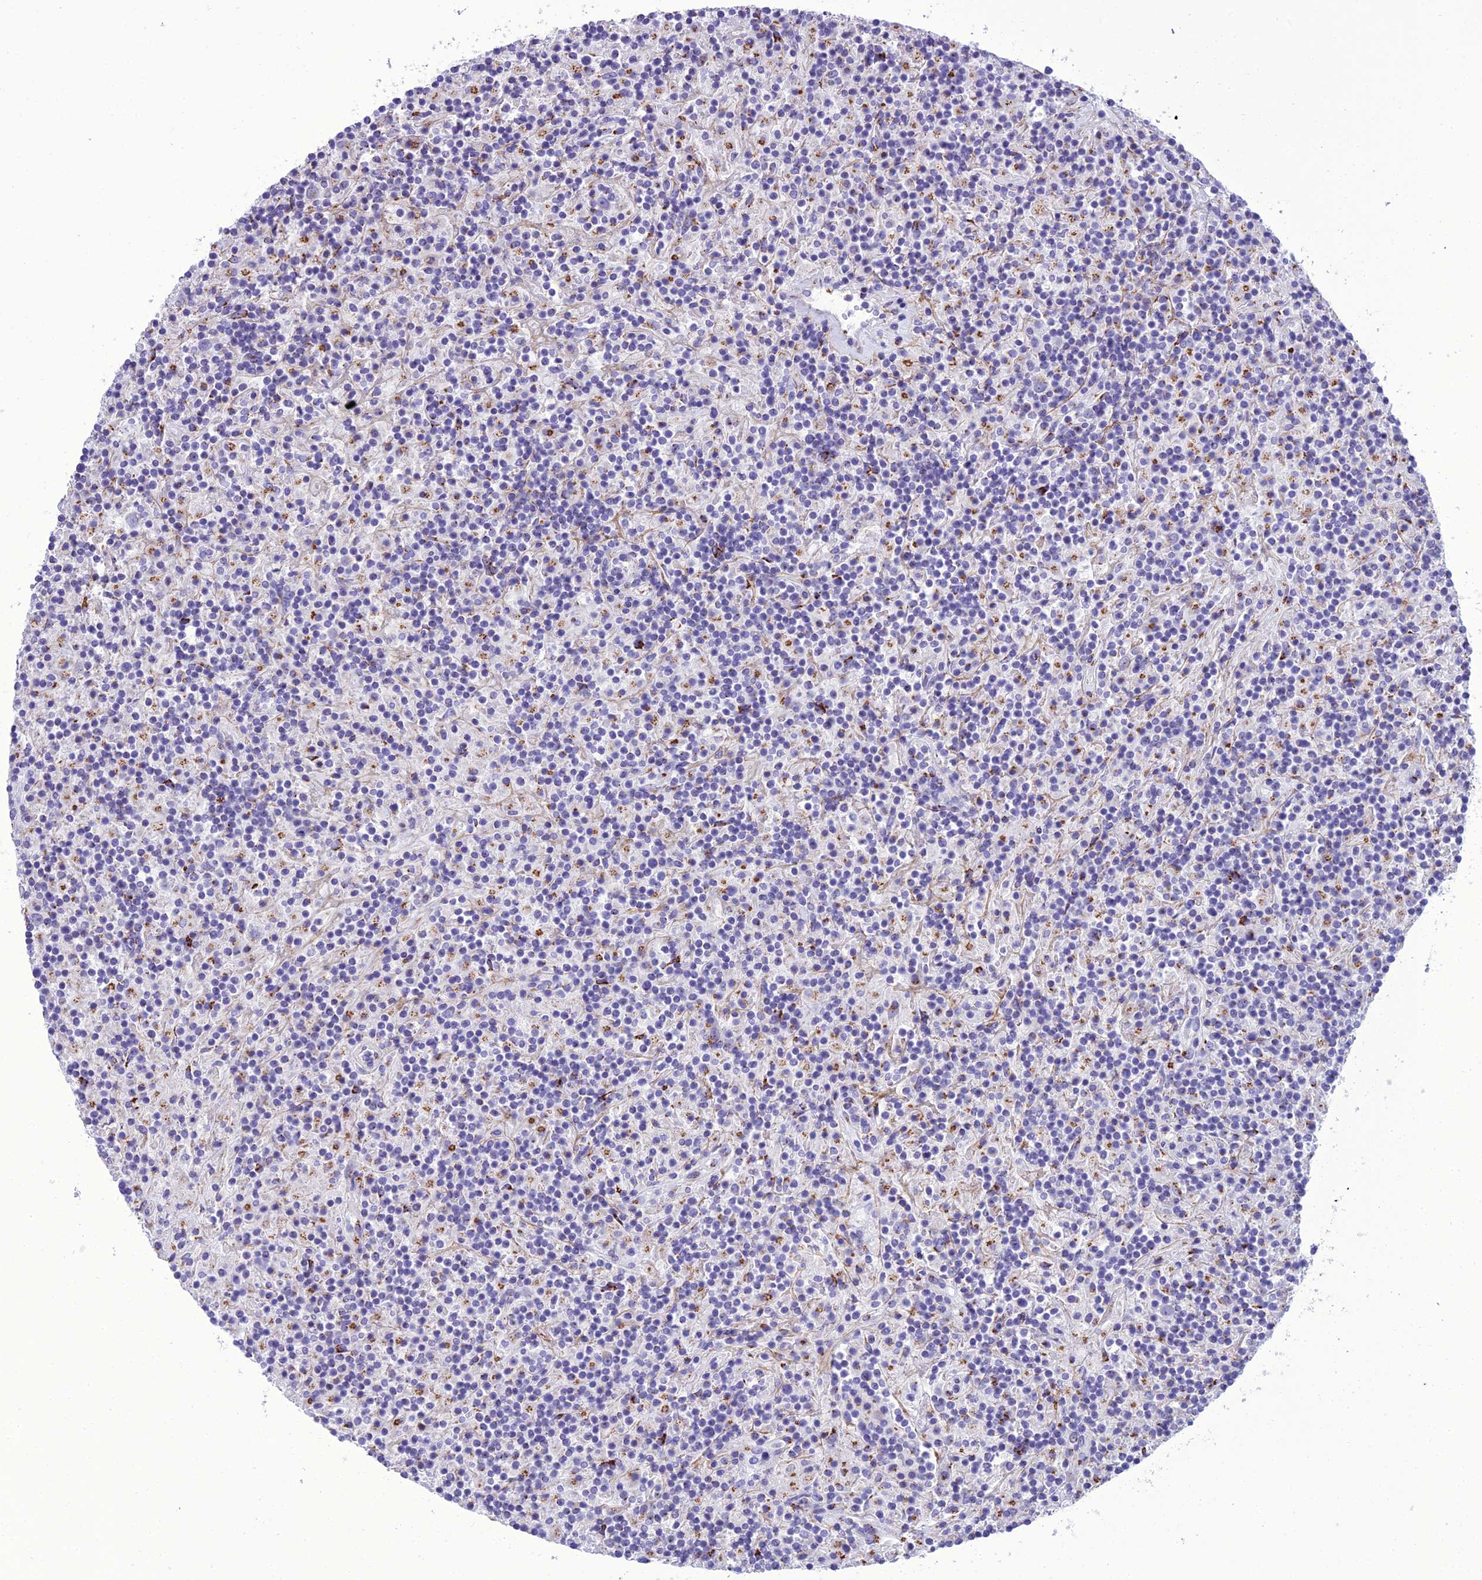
{"staining": {"intensity": "moderate", "quantity": "25%-75%", "location": "cytoplasmic/membranous"}, "tissue": "lymphoma", "cell_type": "Tumor cells", "image_type": "cancer", "snomed": [{"axis": "morphology", "description": "Hodgkin's disease, NOS"}, {"axis": "topography", "description": "Lymph node"}], "caption": "Moderate cytoplasmic/membranous staining for a protein is appreciated in approximately 25%-75% of tumor cells of Hodgkin's disease using immunohistochemistry.", "gene": "GOLM2", "patient": {"sex": "male", "age": 70}}